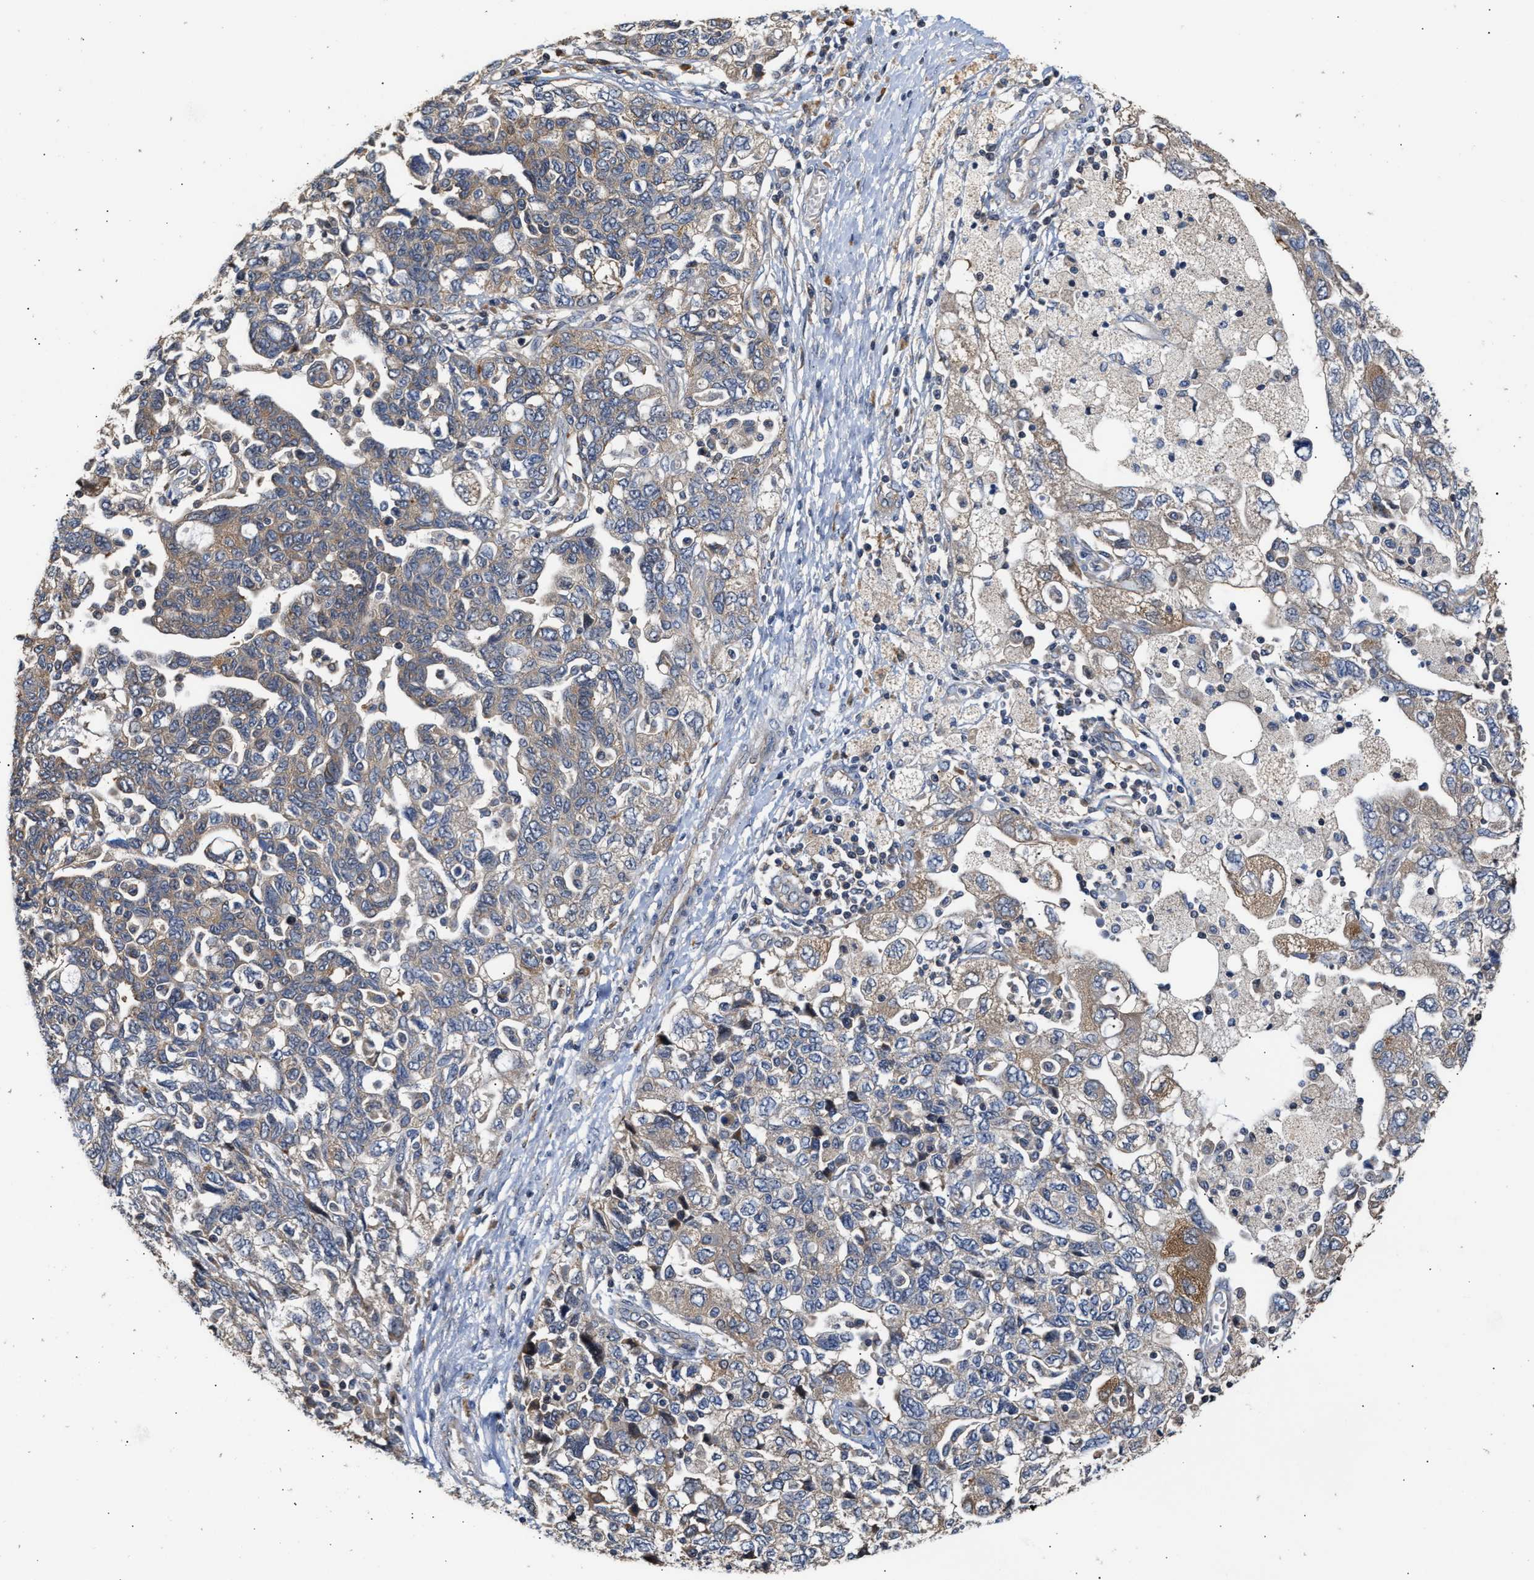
{"staining": {"intensity": "weak", "quantity": "25%-75%", "location": "cytoplasmic/membranous"}, "tissue": "ovarian cancer", "cell_type": "Tumor cells", "image_type": "cancer", "snomed": [{"axis": "morphology", "description": "Carcinoma, NOS"}, {"axis": "morphology", "description": "Cystadenocarcinoma, serous, NOS"}, {"axis": "topography", "description": "Ovary"}], "caption": "Ovarian cancer stained for a protein (brown) shows weak cytoplasmic/membranous positive staining in approximately 25%-75% of tumor cells.", "gene": "CLIP2", "patient": {"sex": "female", "age": 69}}